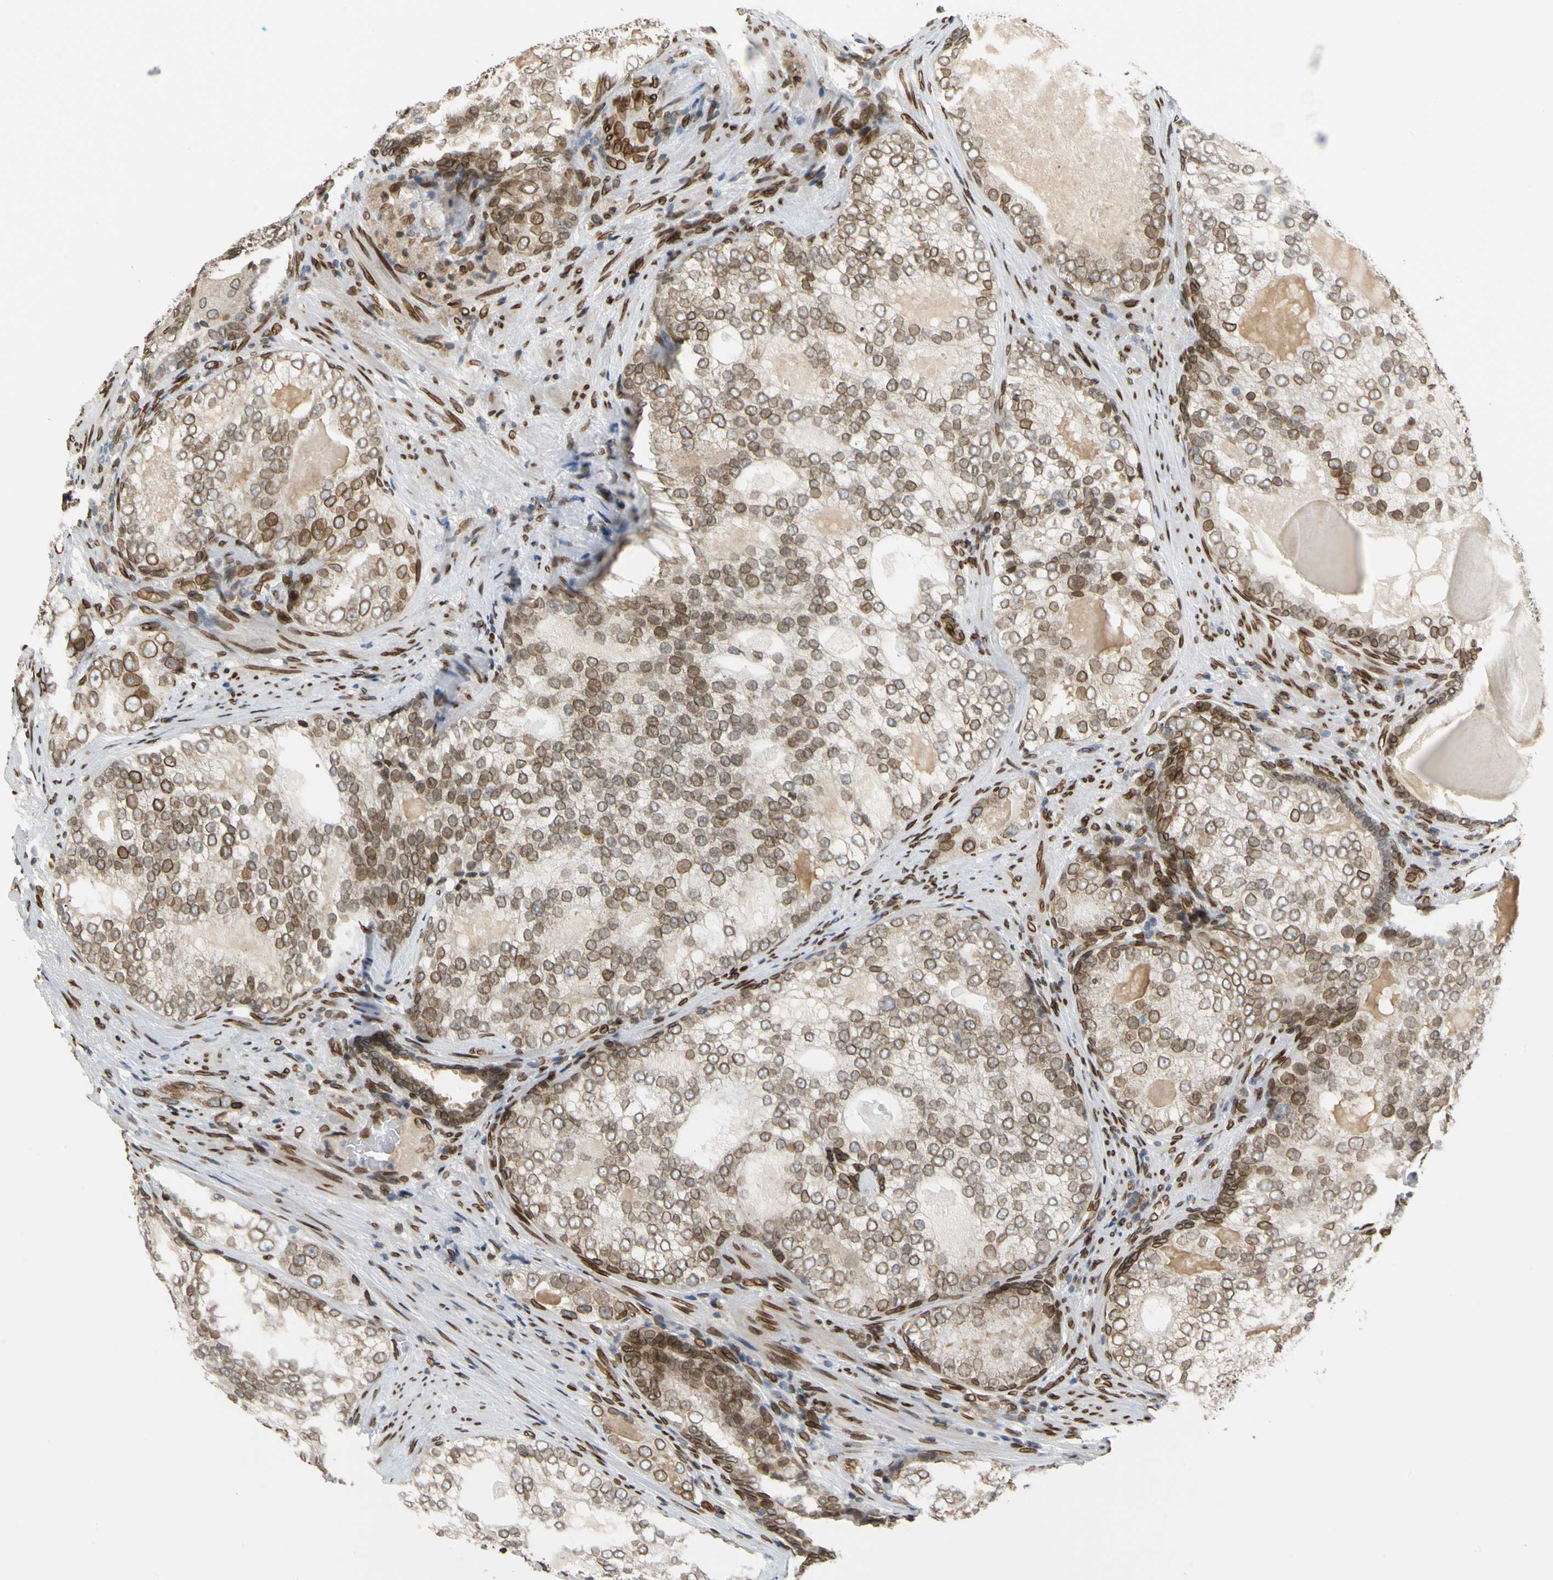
{"staining": {"intensity": "strong", "quantity": ">75%", "location": "cytoplasmic/membranous,nuclear"}, "tissue": "prostate cancer", "cell_type": "Tumor cells", "image_type": "cancer", "snomed": [{"axis": "morphology", "description": "Adenocarcinoma, High grade"}, {"axis": "topography", "description": "Prostate"}], "caption": "Immunohistochemical staining of prostate cancer shows high levels of strong cytoplasmic/membranous and nuclear protein staining in about >75% of tumor cells. The protein of interest is shown in brown color, while the nuclei are stained blue.", "gene": "SUN1", "patient": {"sex": "male", "age": 66}}